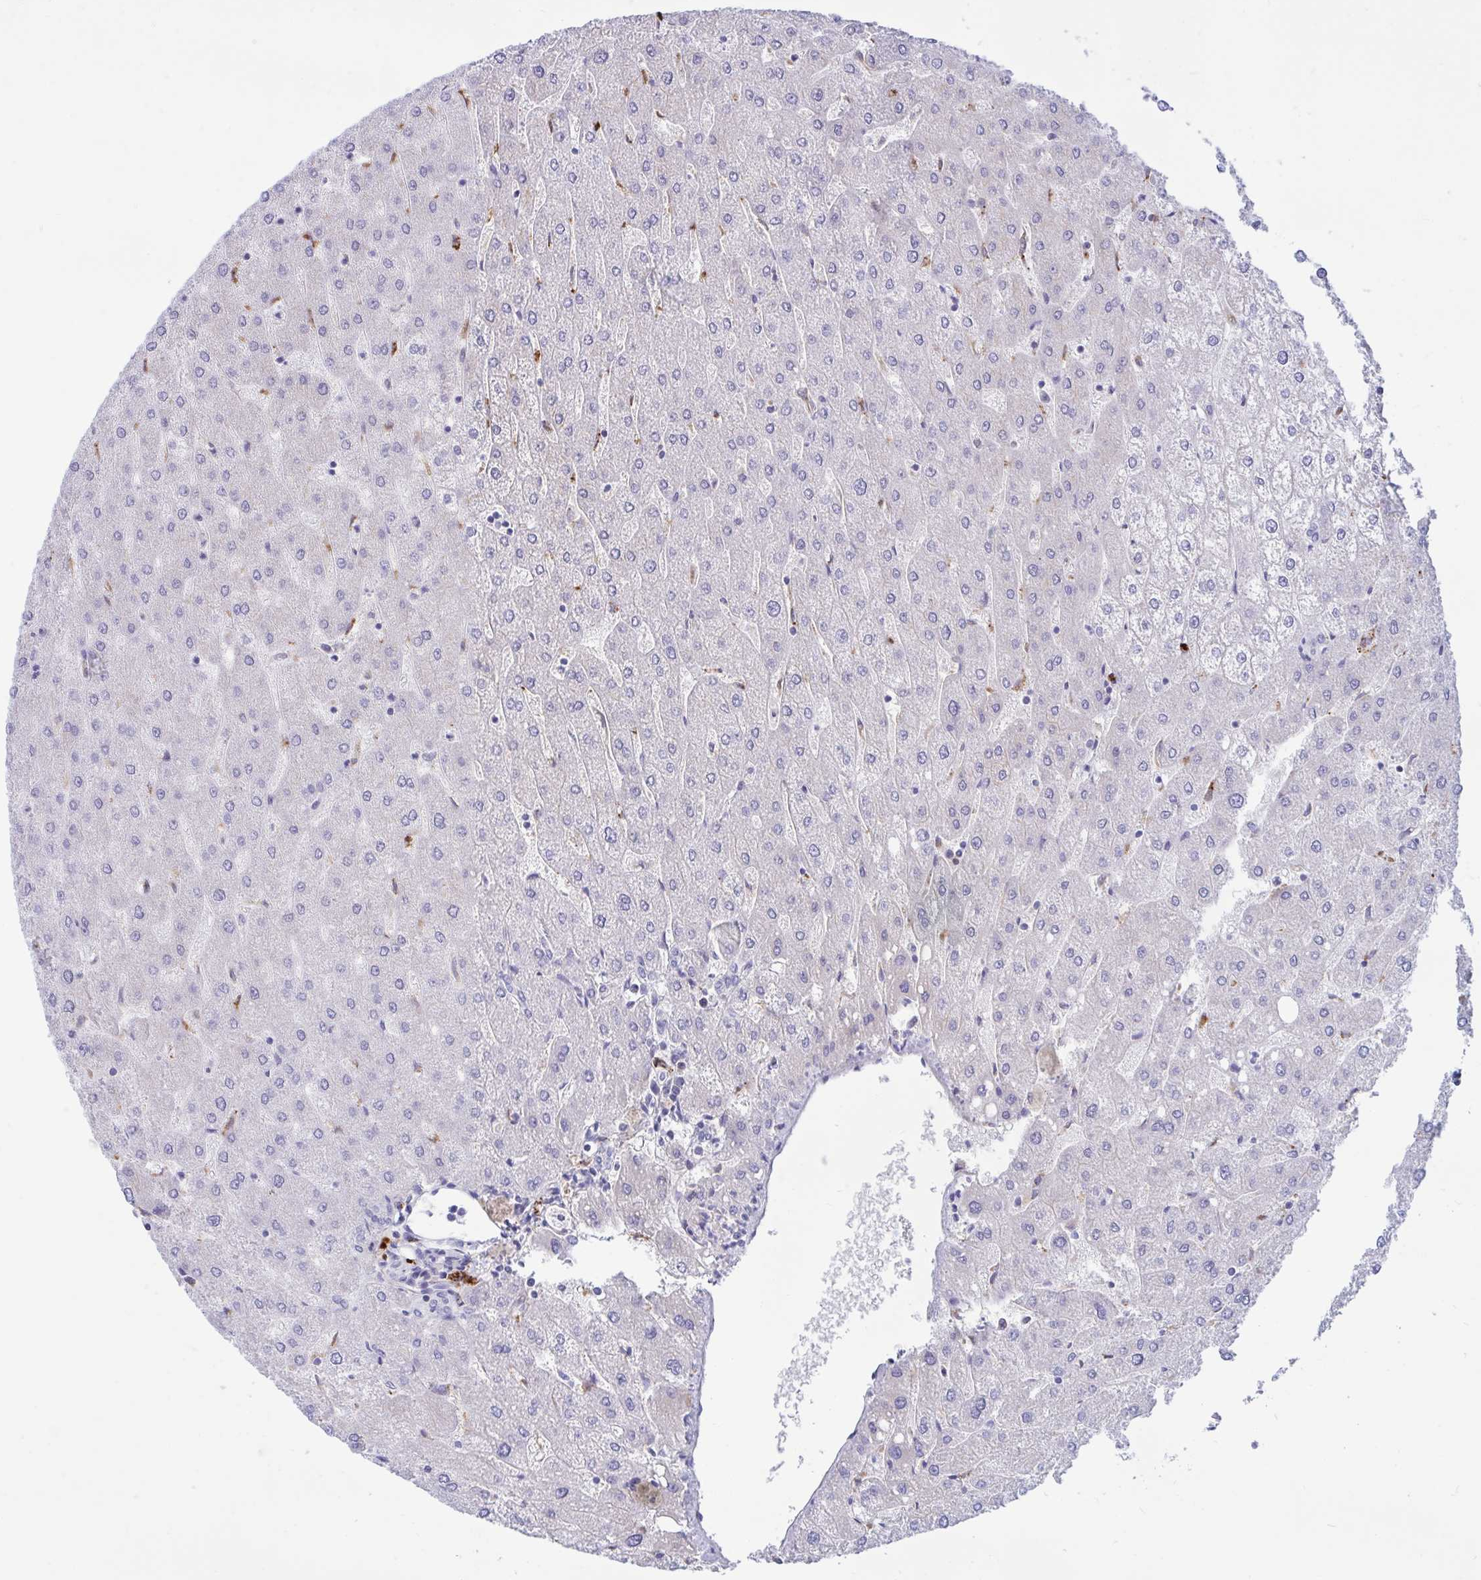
{"staining": {"intensity": "negative", "quantity": "none", "location": "none"}, "tissue": "liver", "cell_type": "Cholangiocytes", "image_type": "normal", "snomed": [{"axis": "morphology", "description": "Normal tissue, NOS"}, {"axis": "topography", "description": "Liver"}], "caption": "Photomicrograph shows no significant protein positivity in cholangiocytes of unremarkable liver.", "gene": "FAM219B", "patient": {"sex": "male", "age": 67}}